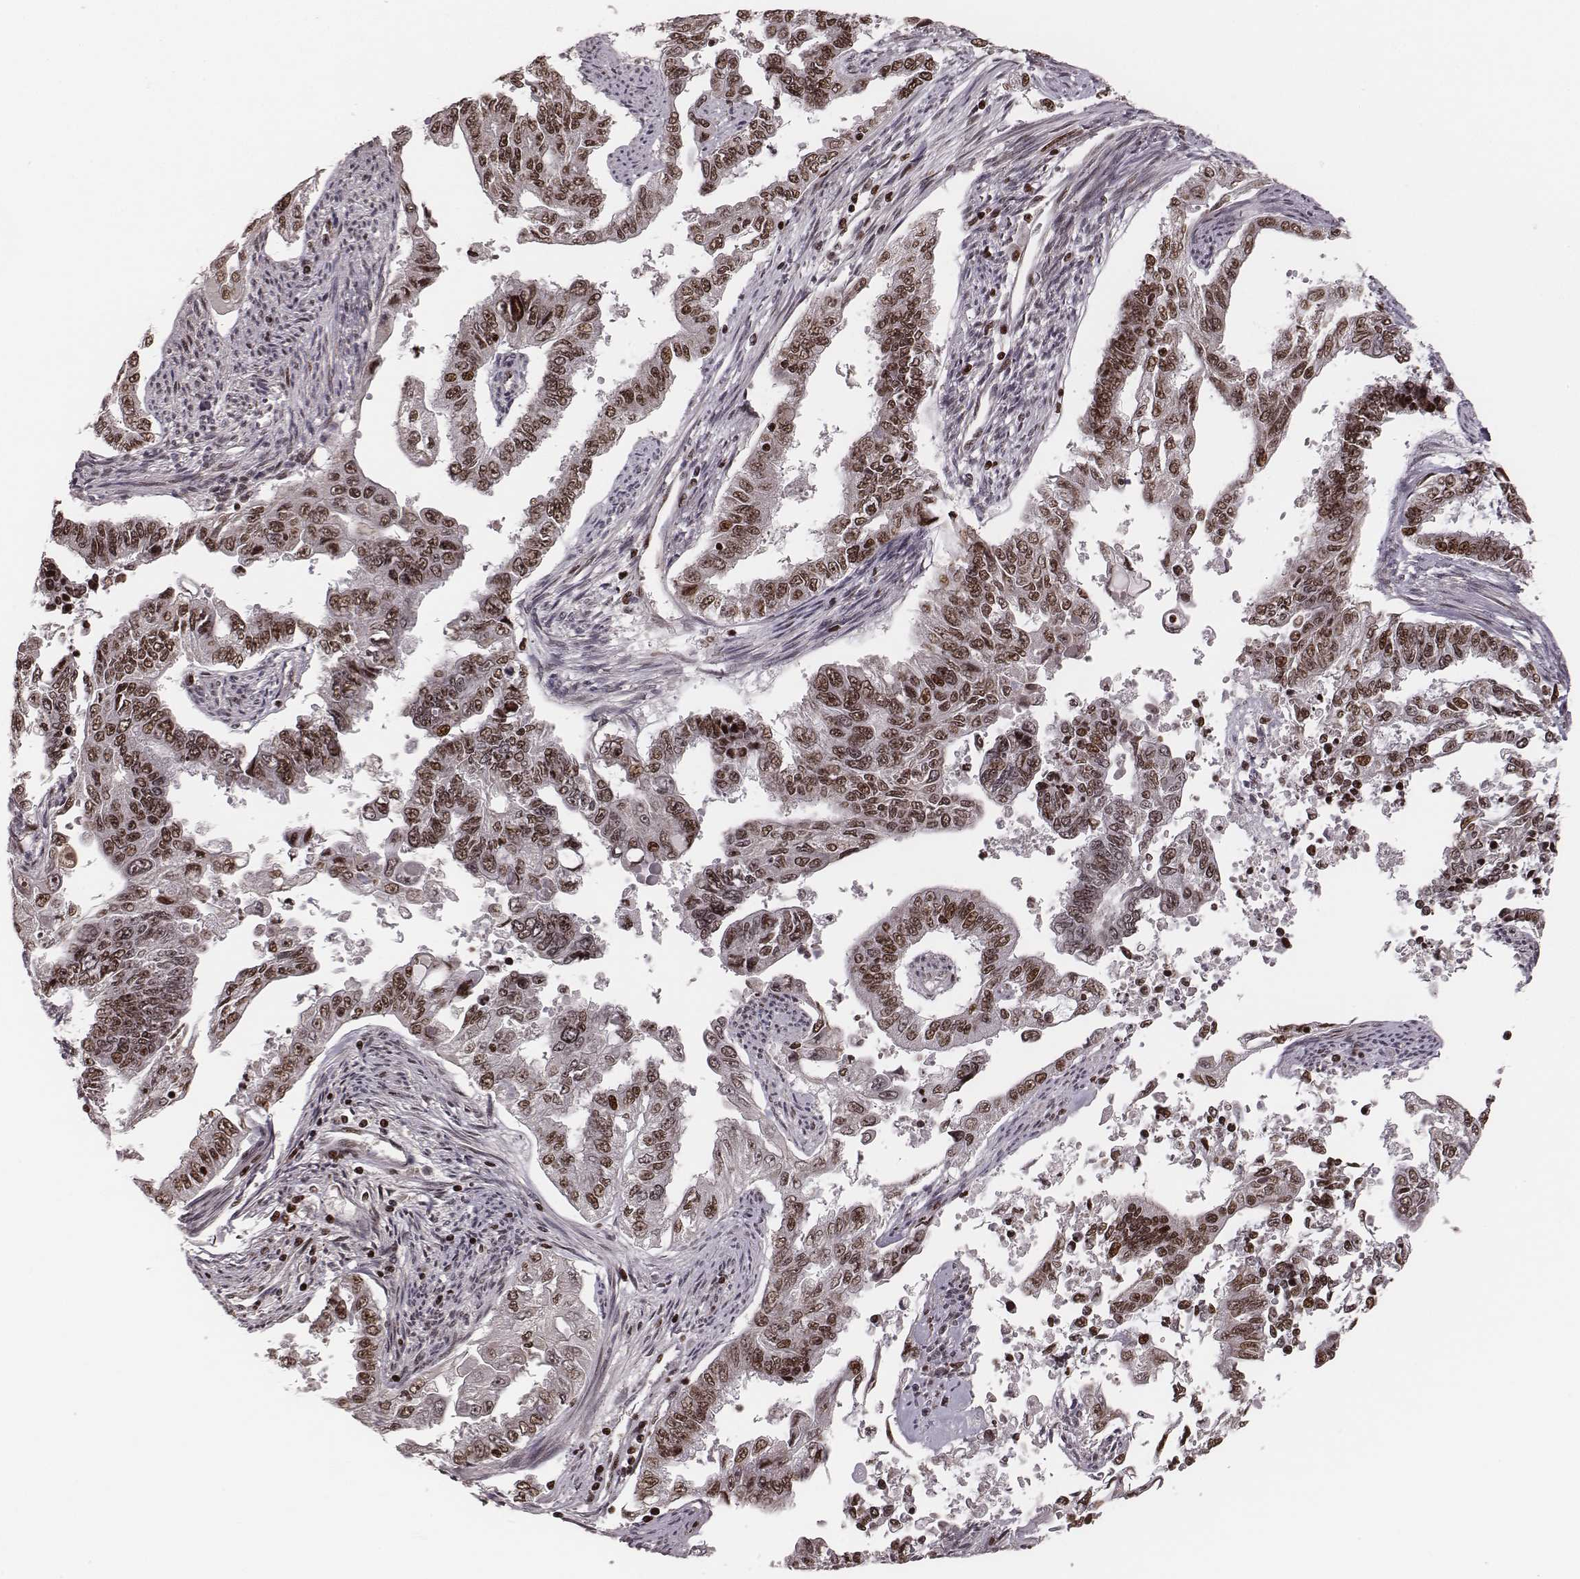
{"staining": {"intensity": "moderate", "quantity": ">75%", "location": "nuclear"}, "tissue": "endometrial cancer", "cell_type": "Tumor cells", "image_type": "cancer", "snomed": [{"axis": "morphology", "description": "Adenocarcinoma, NOS"}, {"axis": "topography", "description": "Uterus"}], "caption": "A medium amount of moderate nuclear staining is present in approximately >75% of tumor cells in endometrial adenocarcinoma tissue.", "gene": "VRK3", "patient": {"sex": "female", "age": 59}}